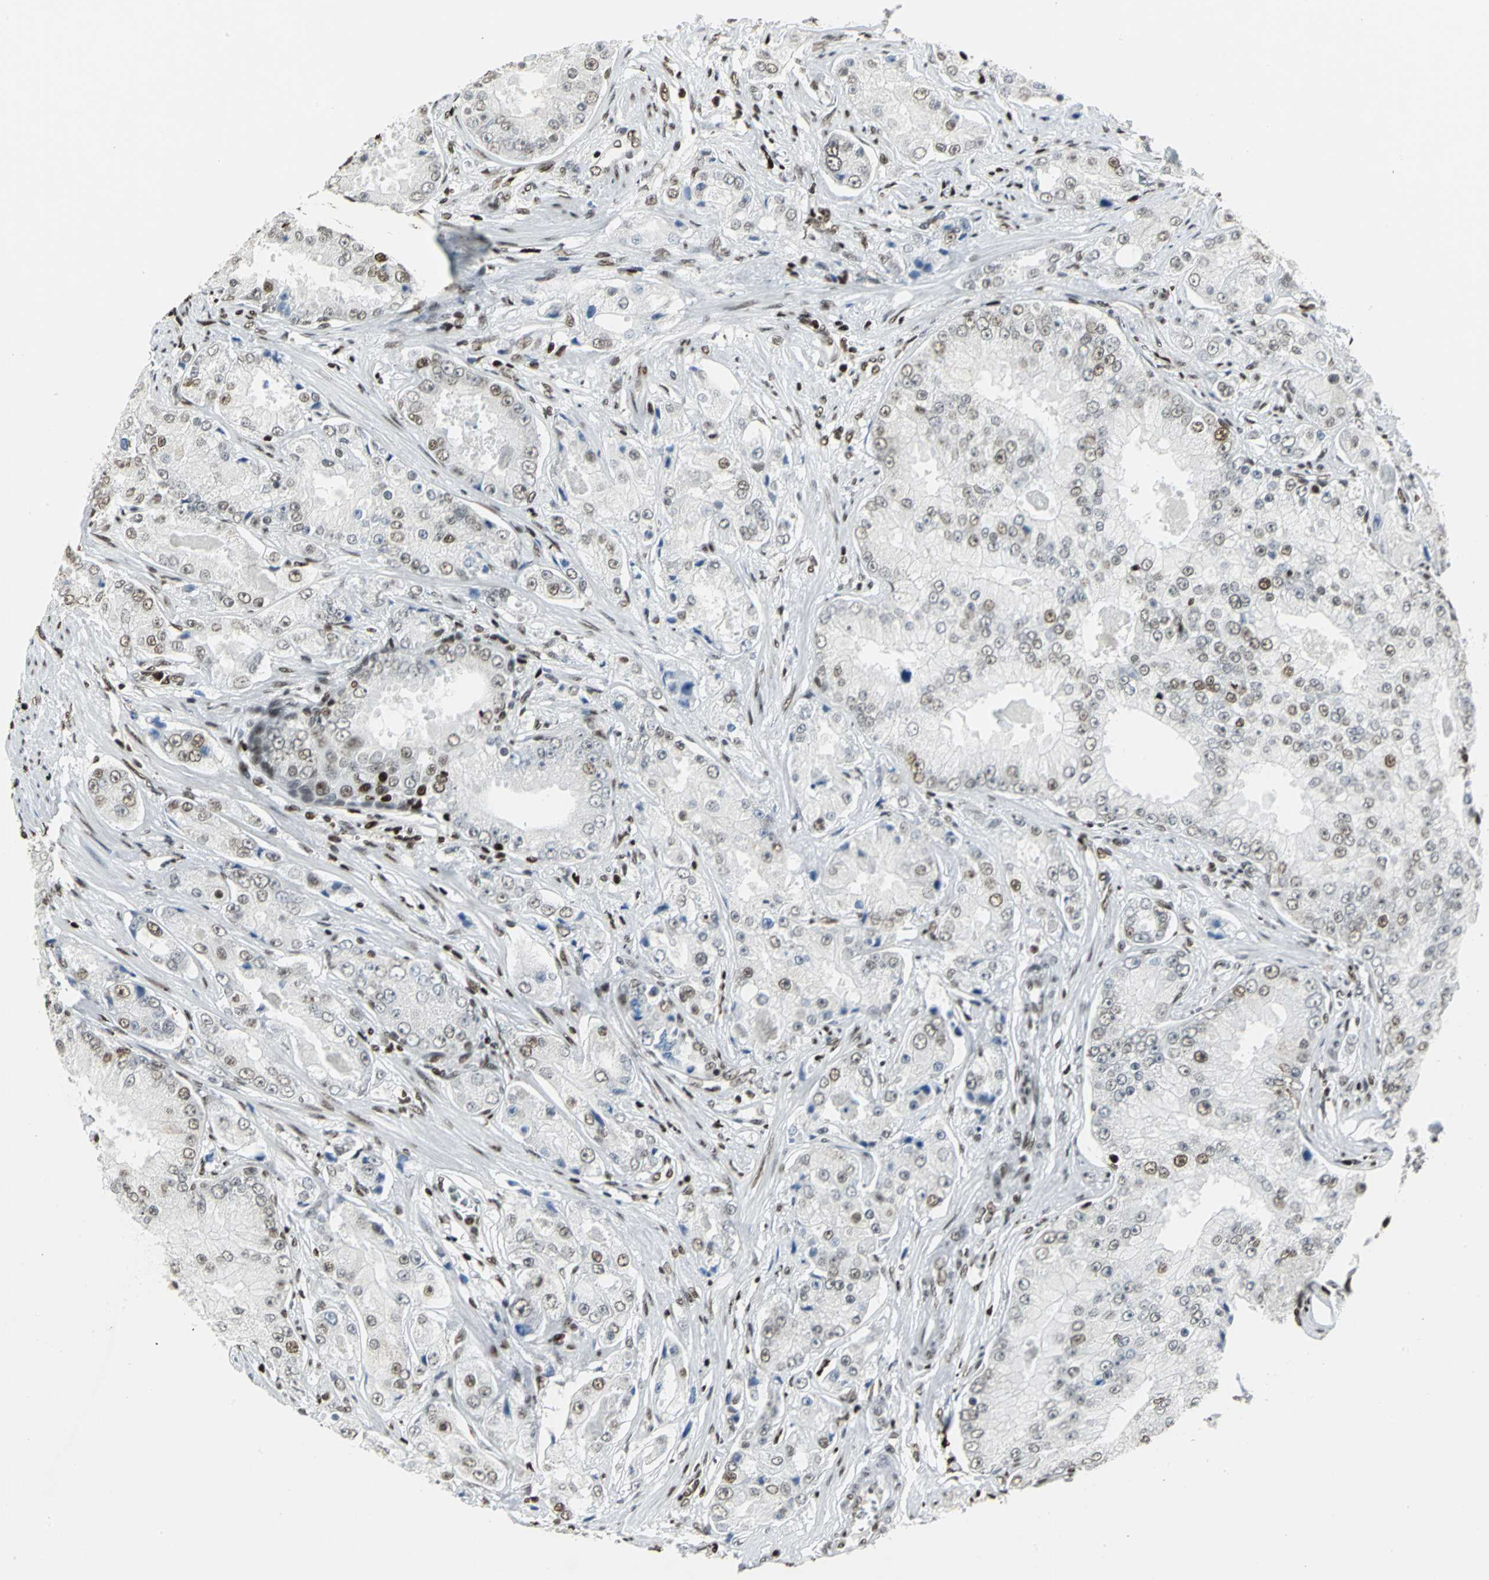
{"staining": {"intensity": "weak", "quantity": "<25%", "location": "nuclear"}, "tissue": "prostate cancer", "cell_type": "Tumor cells", "image_type": "cancer", "snomed": [{"axis": "morphology", "description": "Adenocarcinoma, High grade"}, {"axis": "topography", "description": "Prostate"}], "caption": "An immunohistochemistry (IHC) micrograph of prostate cancer (adenocarcinoma (high-grade)) is shown. There is no staining in tumor cells of prostate cancer (adenocarcinoma (high-grade)).", "gene": "HNRNPD", "patient": {"sex": "male", "age": 73}}